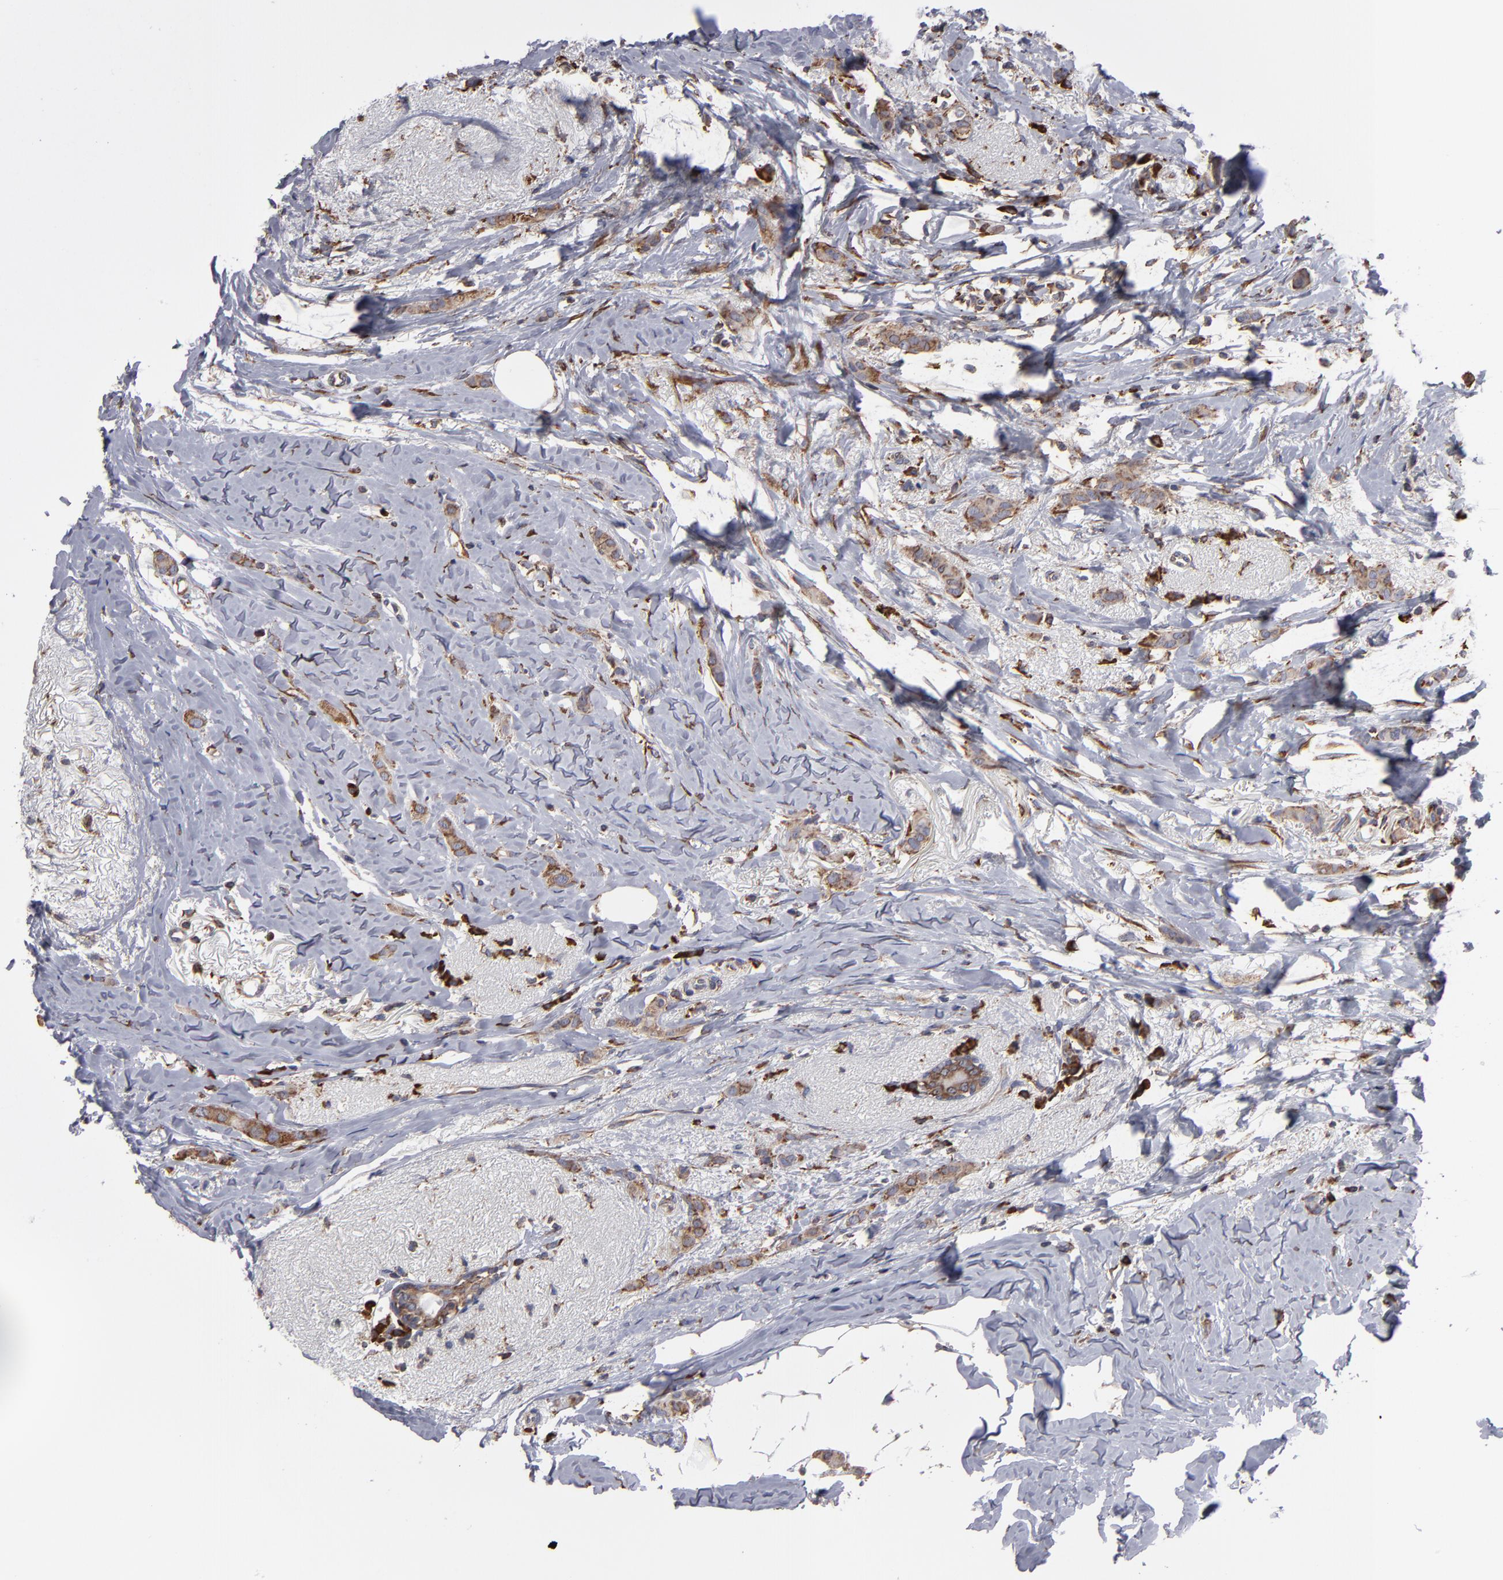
{"staining": {"intensity": "moderate", "quantity": ">75%", "location": "cytoplasmic/membranous"}, "tissue": "breast cancer", "cell_type": "Tumor cells", "image_type": "cancer", "snomed": [{"axis": "morphology", "description": "Lobular carcinoma"}, {"axis": "topography", "description": "Breast"}], "caption": "Immunohistochemistry (DAB (3,3'-diaminobenzidine)) staining of lobular carcinoma (breast) reveals moderate cytoplasmic/membranous protein positivity in about >75% of tumor cells.", "gene": "SND1", "patient": {"sex": "female", "age": 55}}